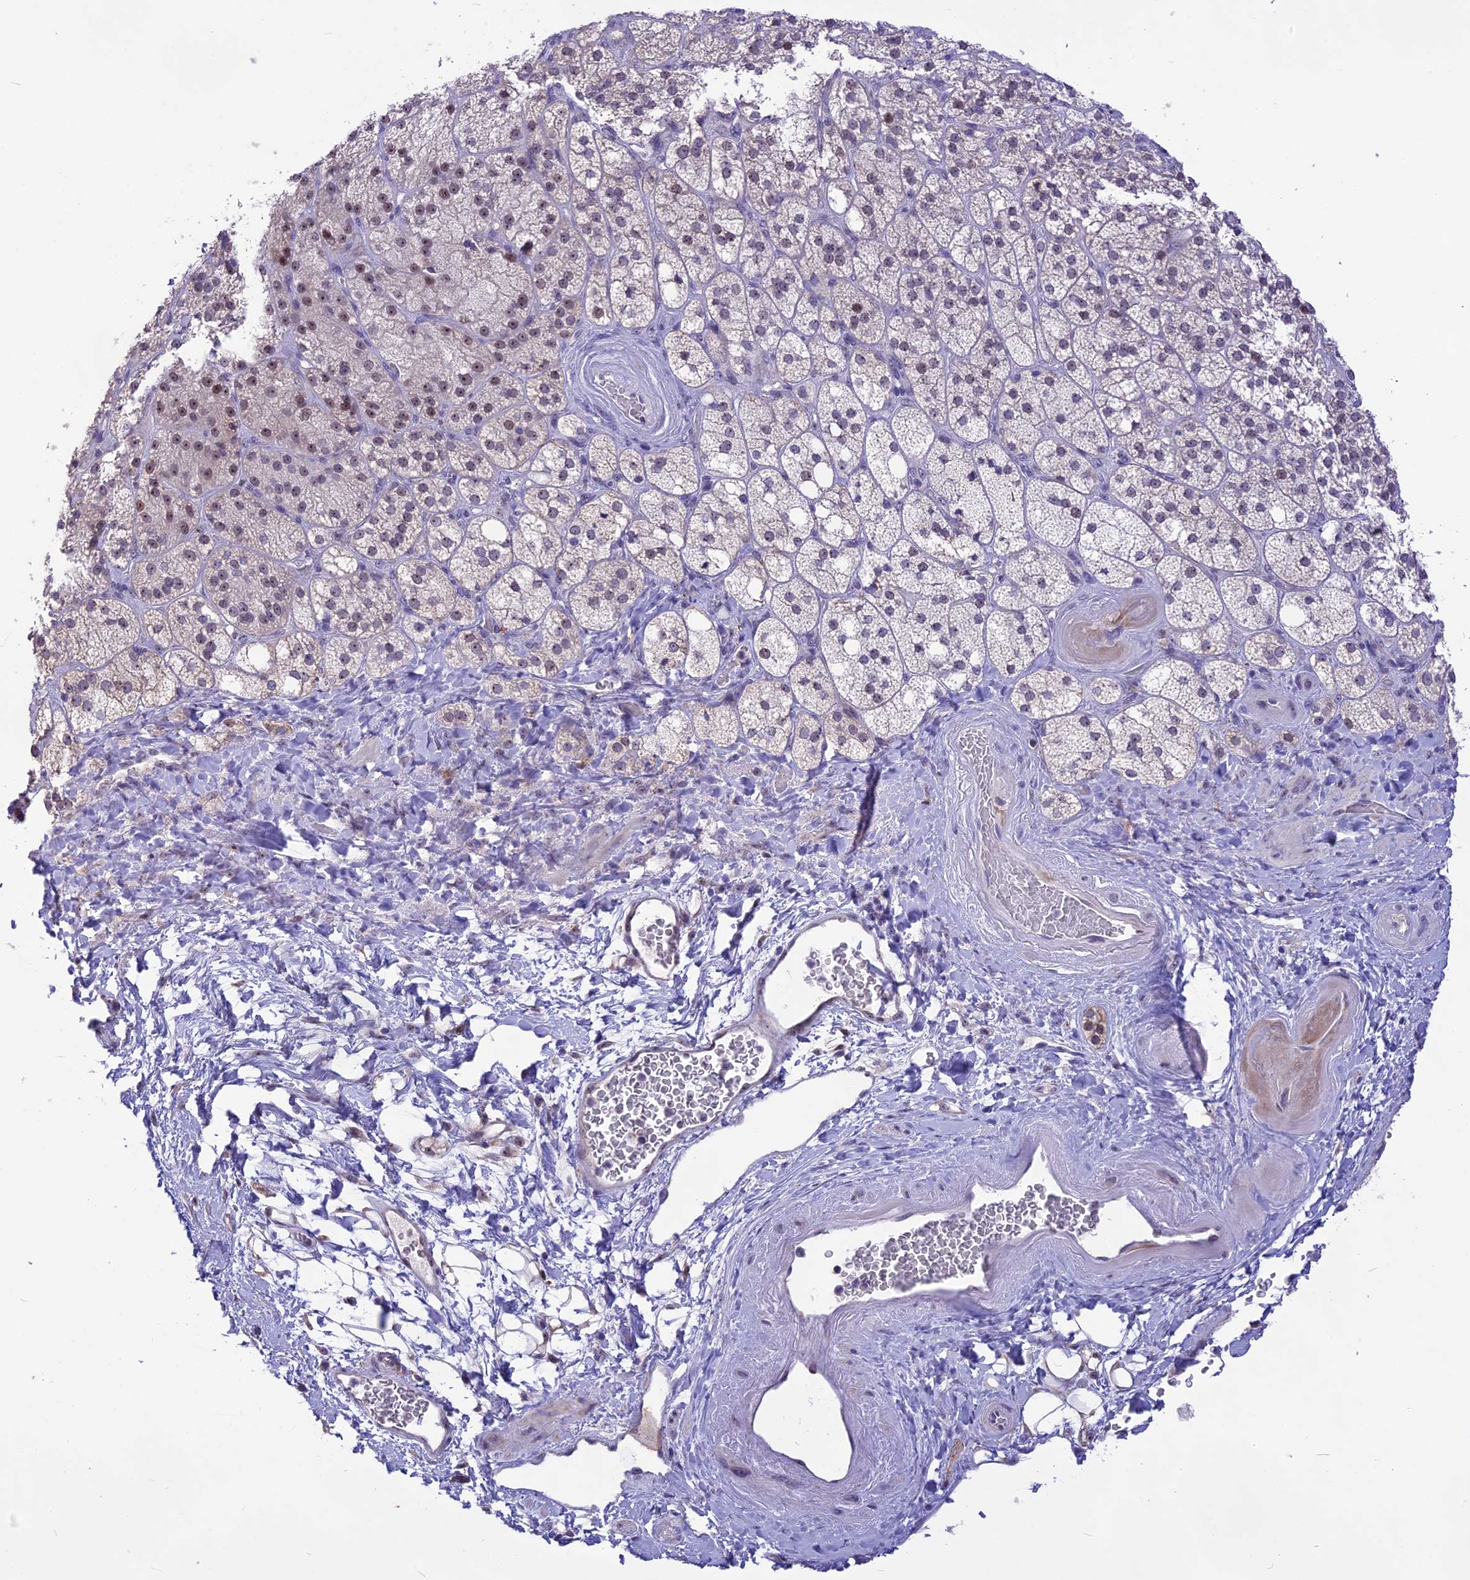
{"staining": {"intensity": "moderate", "quantity": "25%-75%", "location": "nuclear"}, "tissue": "adrenal gland", "cell_type": "Glandular cells", "image_type": "normal", "snomed": [{"axis": "morphology", "description": "Normal tissue, NOS"}, {"axis": "topography", "description": "Adrenal gland"}], "caption": "Protein expression analysis of normal human adrenal gland reveals moderate nuclear staining in approximately 25%-75% of glandular cells. (DAB (3,3'-diaminobenzidine) = brown stain, brightfield microscopy at high magnification).", "gene": "CMSS1", "patient": {"sex": "male", "age": 61}}